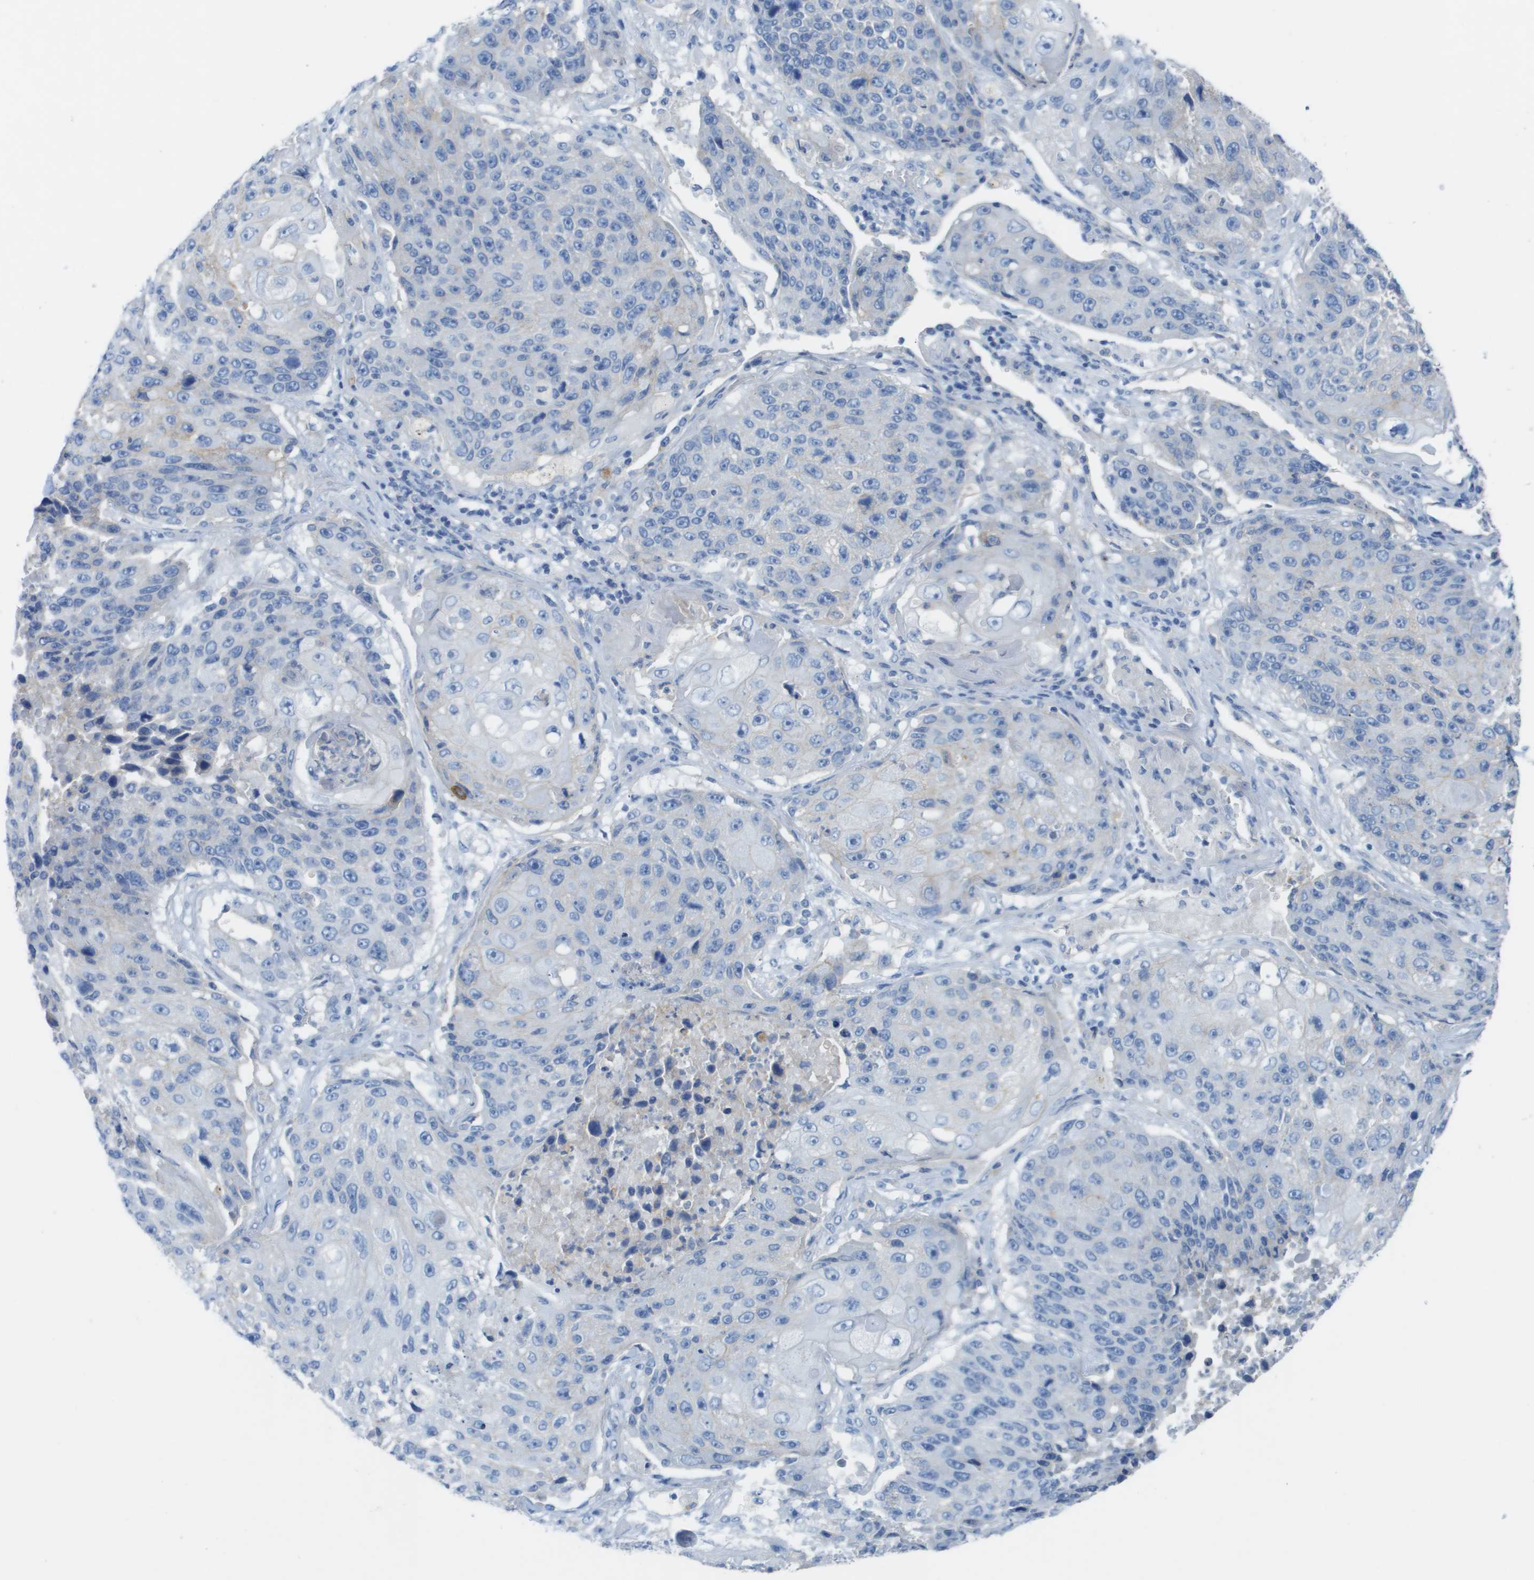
{"staining": {"intensity": "negative", "quantity": "none", "location": "none"}, "tissue": "lung cancer", "cell_type": "Tumor cells", "image_type": "cancer", "snomed": [{"axis": "morphology", "description": "Squamous cell carcinoma, NOS"}, {"axis": "topography", "description": "Lung"}], "caption": "Lung cancer (squamous cell carcinoma) was stained to show a protein in brown. There is no significant positivity in tumor cells.", "gene": "CD46", "patient": {"sex": "male", "age": 61}}